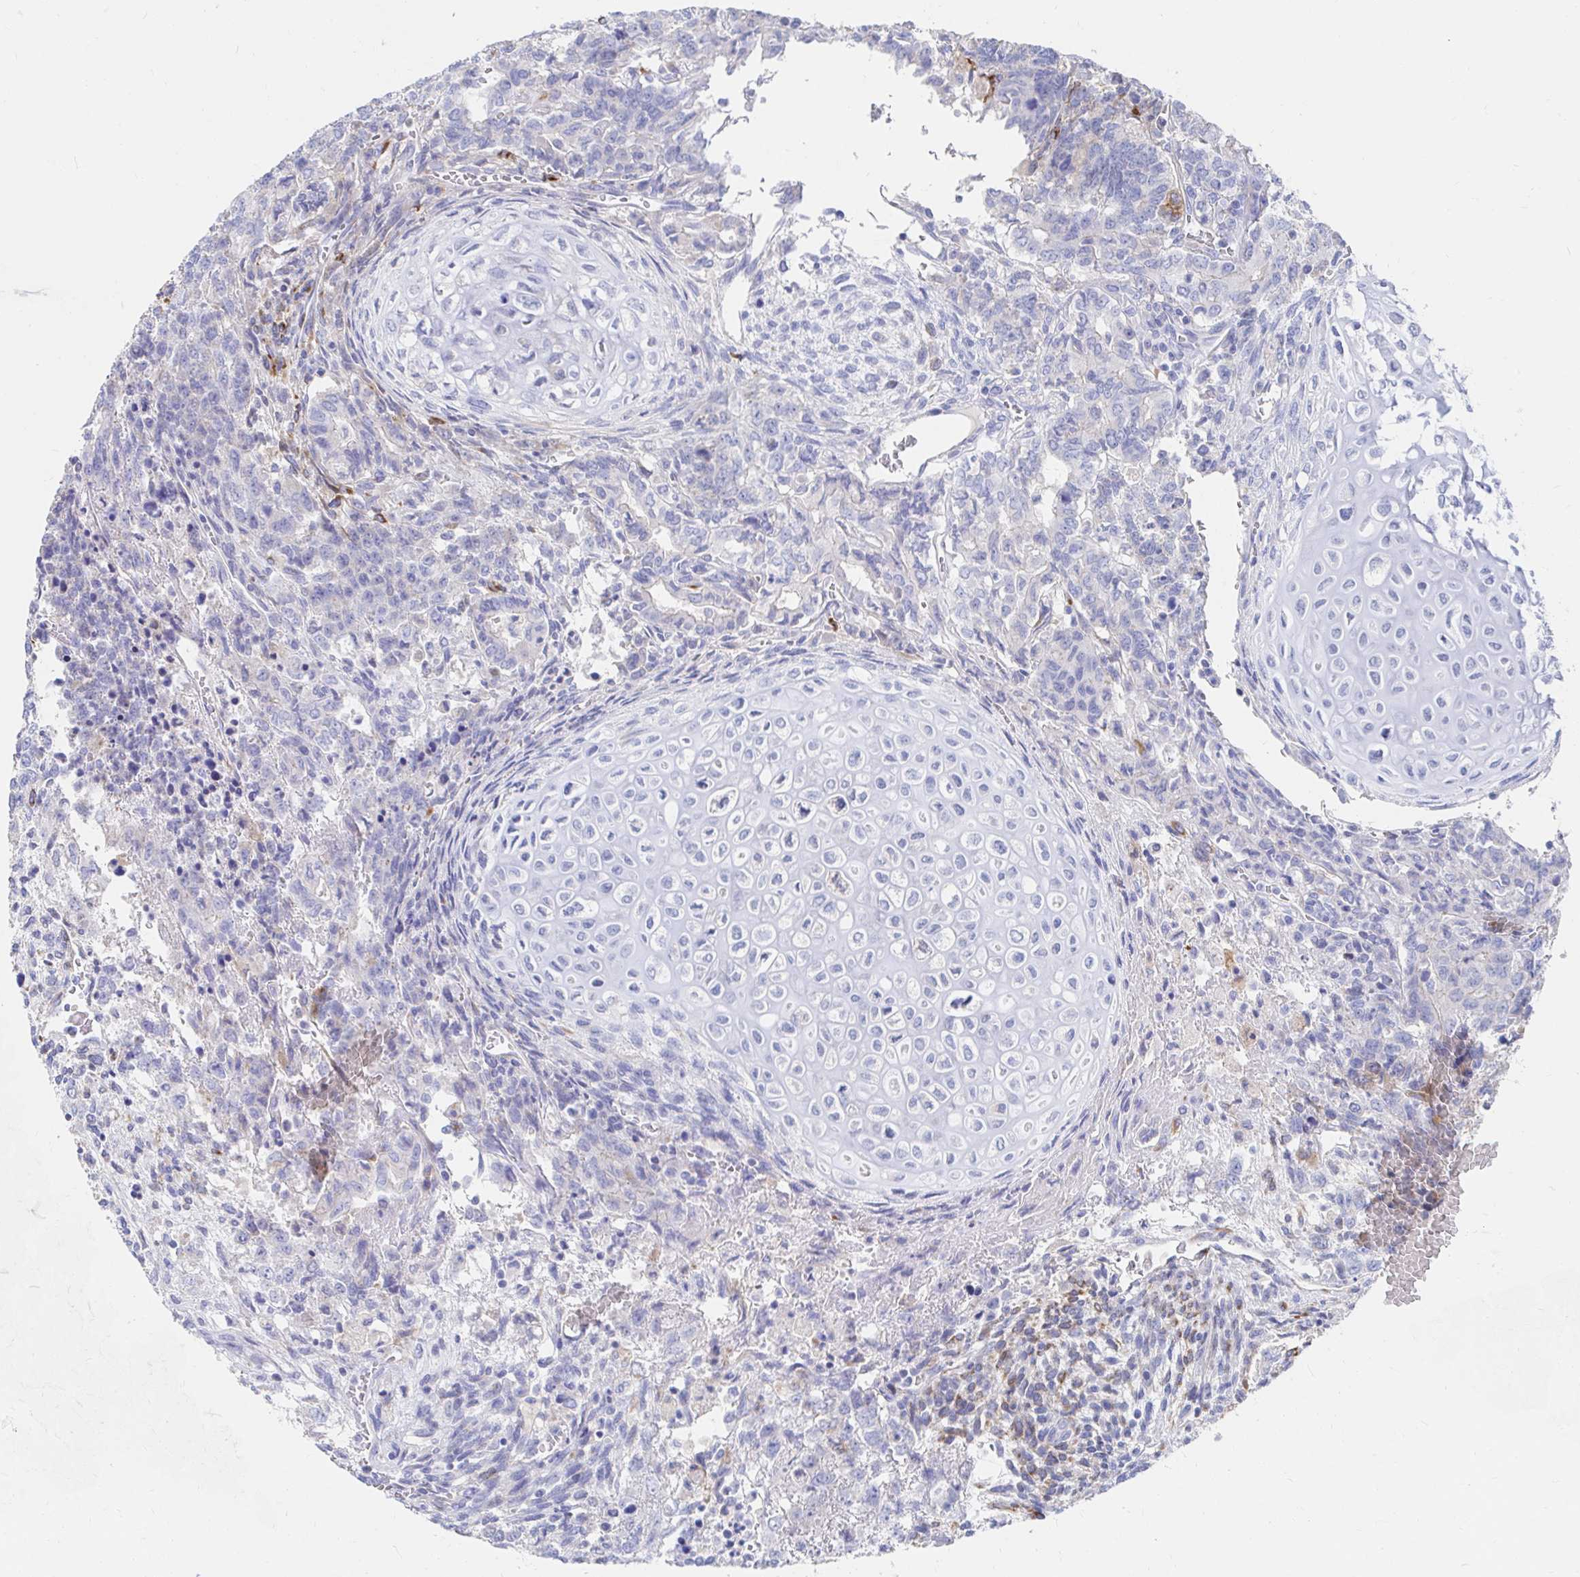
{"staining": {"intensity": "negative", "quantity": "none", "location": "none"}, "tissue": "testis cancer", "cell_type": "Tumor cells", "image_type": "cancer", "snomed": [{"axis": "morphology", "description": "Carcinoma, Embryonal, NOS"}, {"axis": "topography", "description": "Testis"}], "caption": "An IHC photomicrograph of testis cancer (embryonal carcinoma) is shown. There is no staining in tumor cells of testis cancer (embryonal carcinoma). (DAB immunohistochemistry with hematoxylin counter stain).", "gene": "LAMC3", "patient": {"sex": "male", "age": 23}}